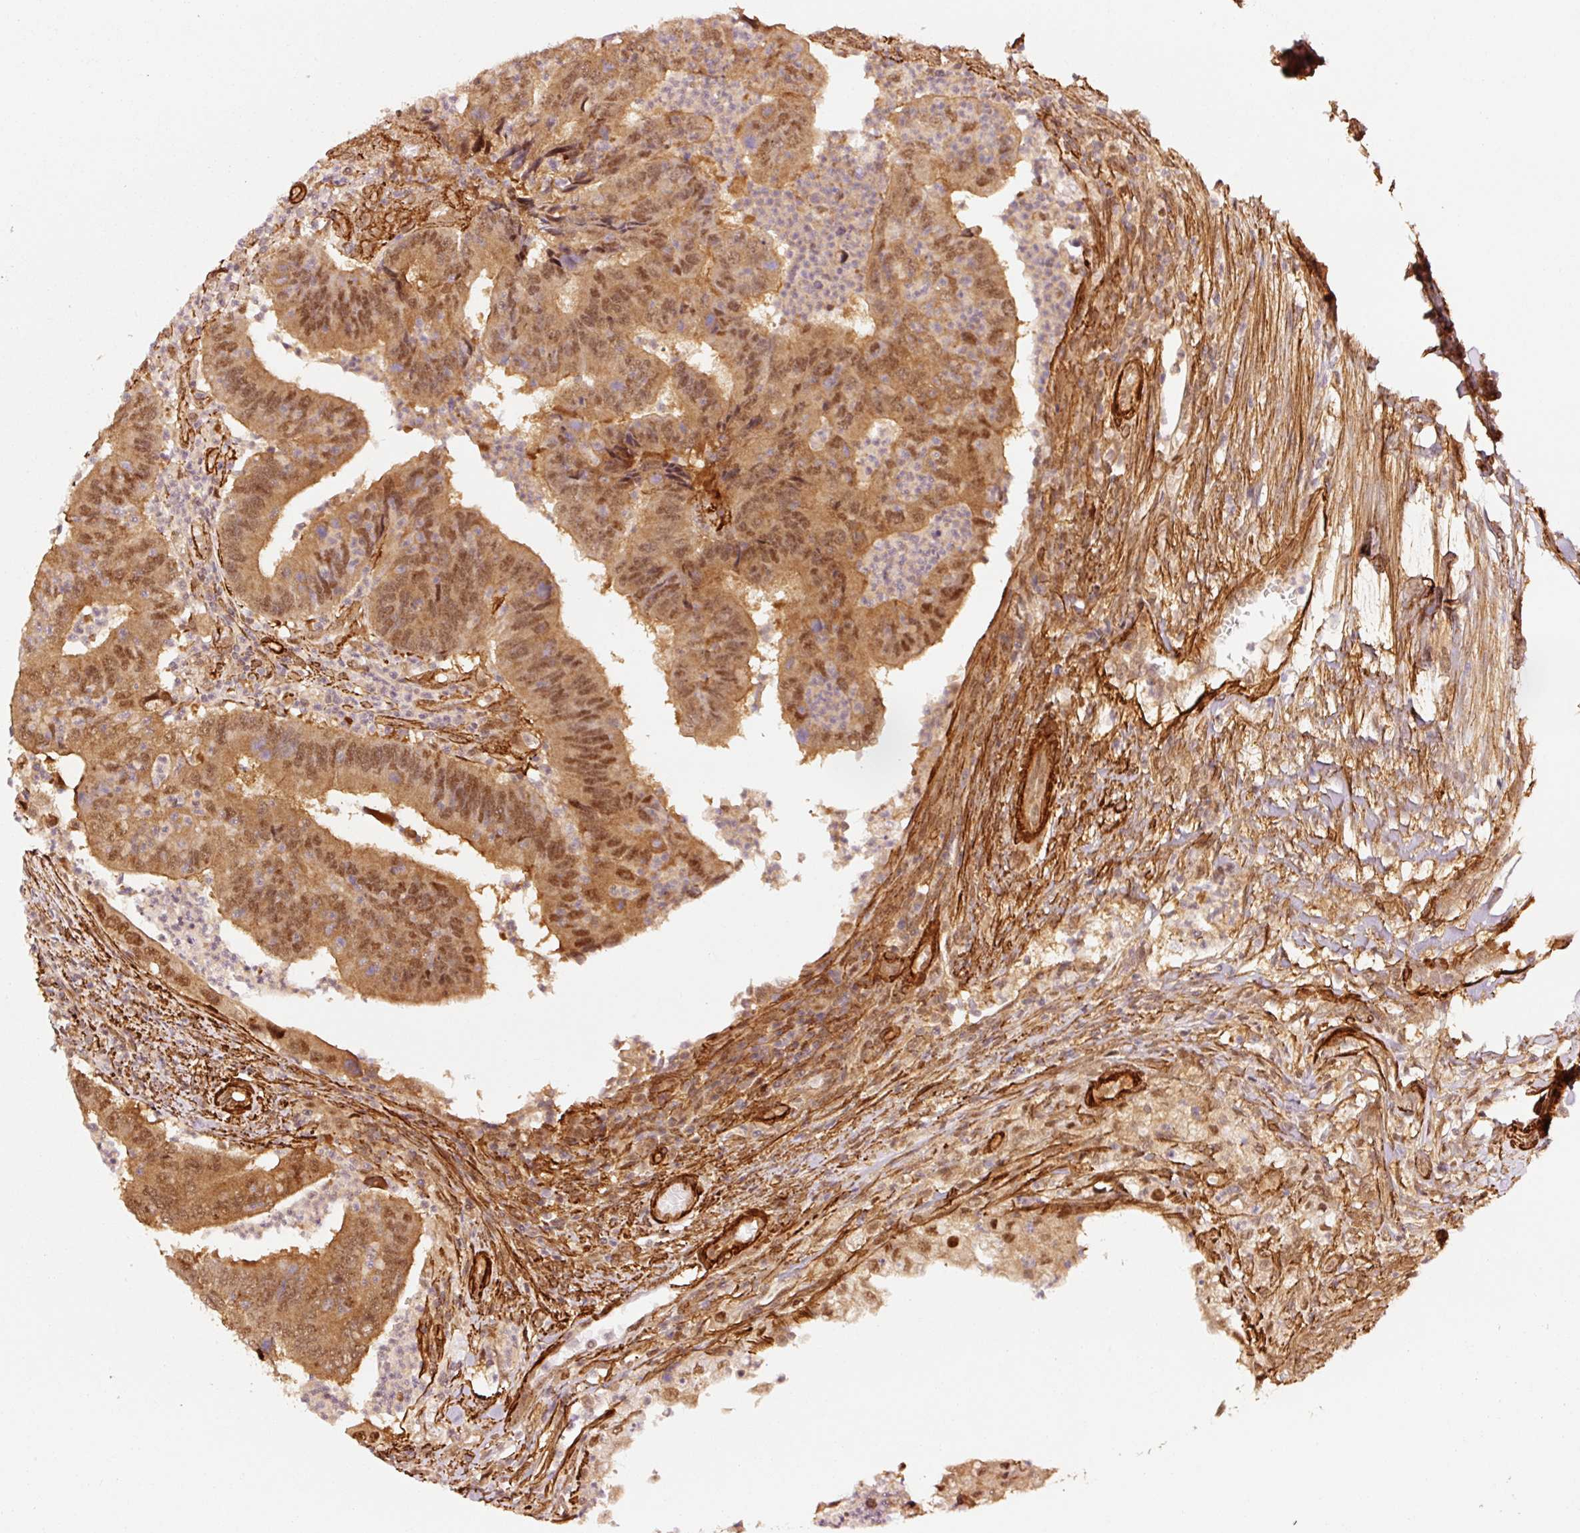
{"staining": {"intensity": "moderate", "quantity": ">75%", "location": "cytoplasmic/membranous,nuclear"}, "tissue": "colorectal cancer", "cell_type": "Tumor cells", "image_type": "cancer", "snomed": [{"axis": "morphology", "description": "Adenocarcinoma, NOS"}, {"axis": "topography", "description": "Colon"}], "caption": "DAB (3,3'-diaminobenzidine) immunohistochemical staining of colorectal adenocarcinoma reveals moderate cytoplasmic/membranous and nuclear protein positivity in about >75% of tumor cells. Immunohistochemistry (ihc) stains the protein in brown and the nuclei are stained blue.", "gene": "PSMD1", "patient": {"sex": "female", "age": 67}}